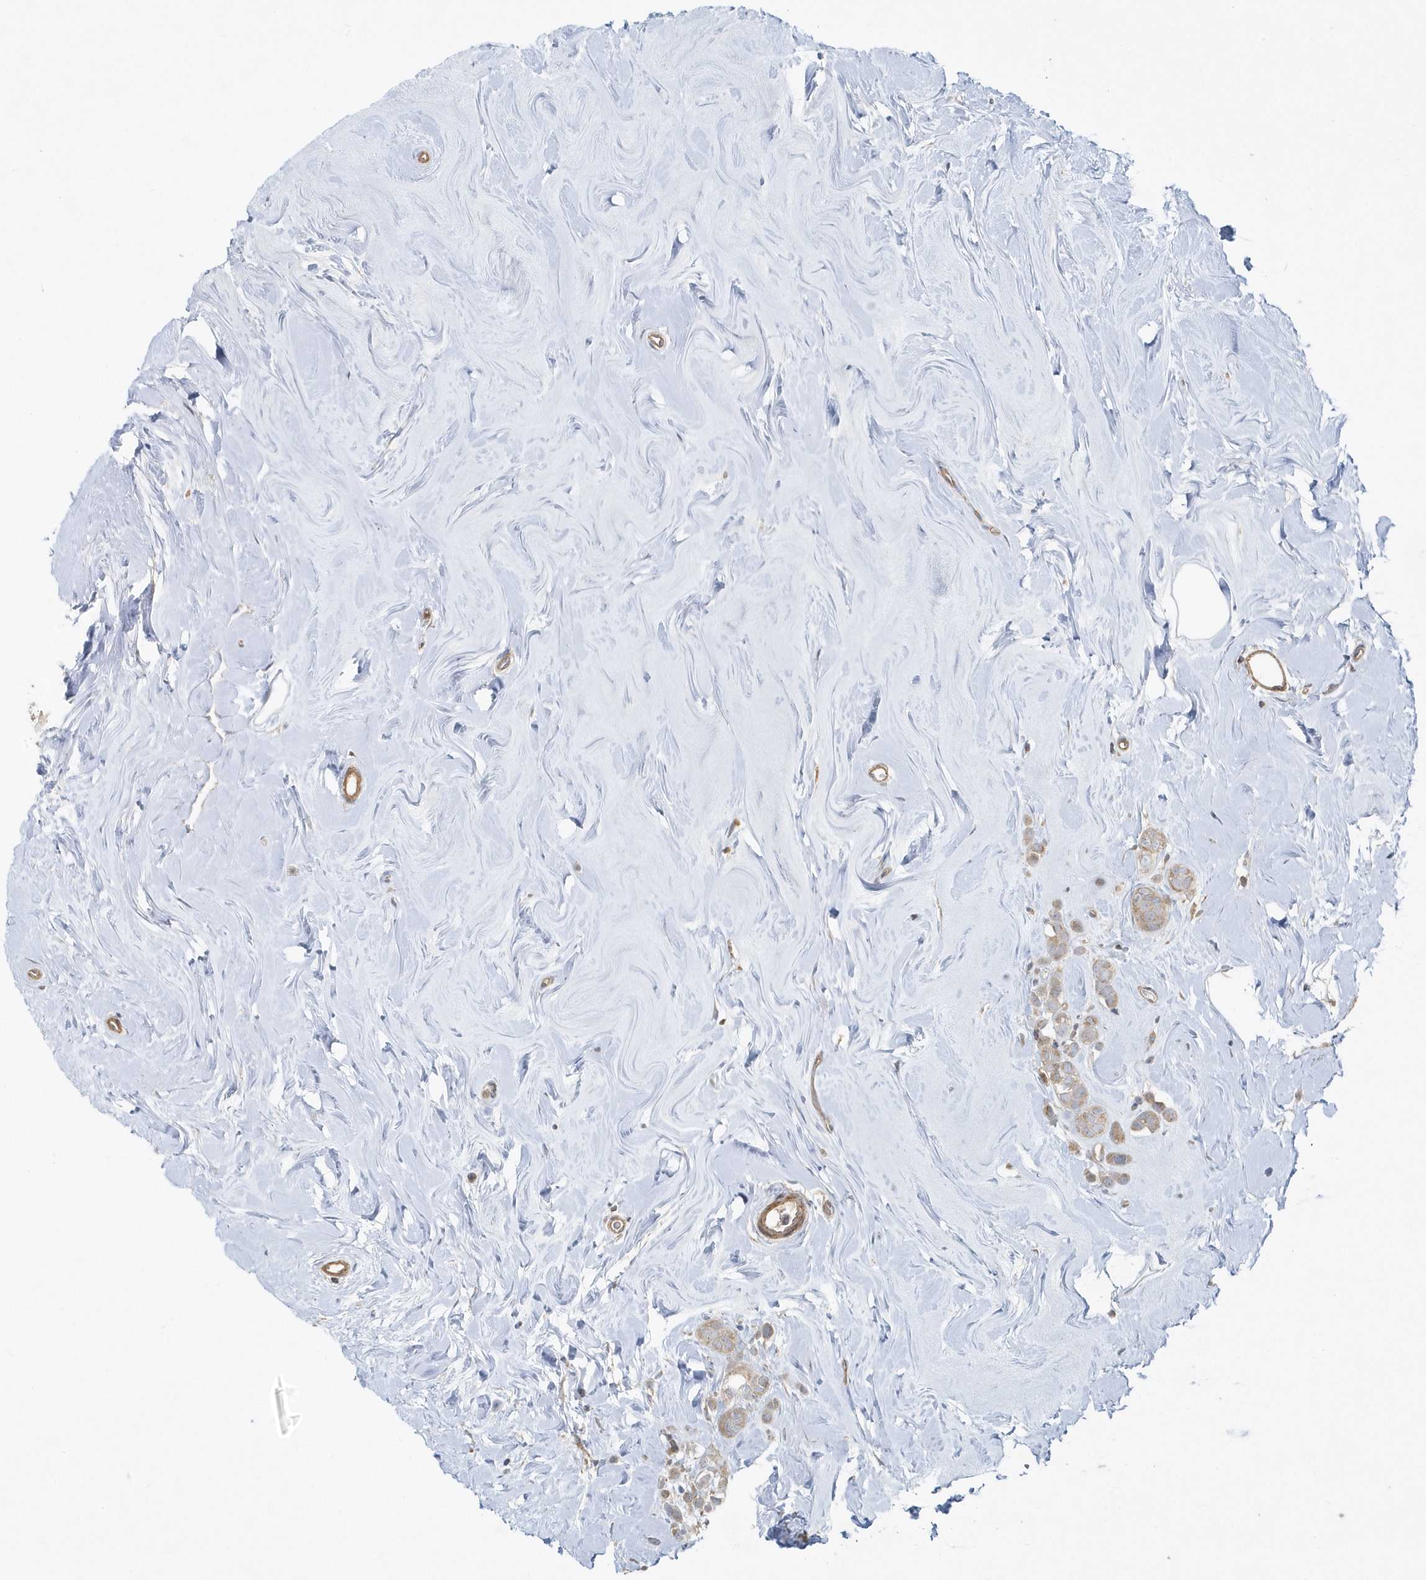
{"staining": {"intensity": "moderate", "quantity": ">75%", "location": "cytoplasmic/membranous"}, "tissue": "breast cancer", "cell_type": "Tumor cells", "image_type": "cancer", "snomed": [{"axis": "morphology", "description": "Lobular carcinoma"}, {"axis": "topography", "description": "Breast"}], "caption": "IHC staining of lobular carcinoma (breast), which displays medium levels of moderate cytoplasmic/membranous staining in about >75% of tumor cells indicating moderate cytoplasmic/membranous protein expression. The staining was performed using DAB (brown) for protein detection and nuclei were counterstained in hematoxylin (blue).", "gene": "LEXM", "patient": {"sex": "female", "age": 47}}